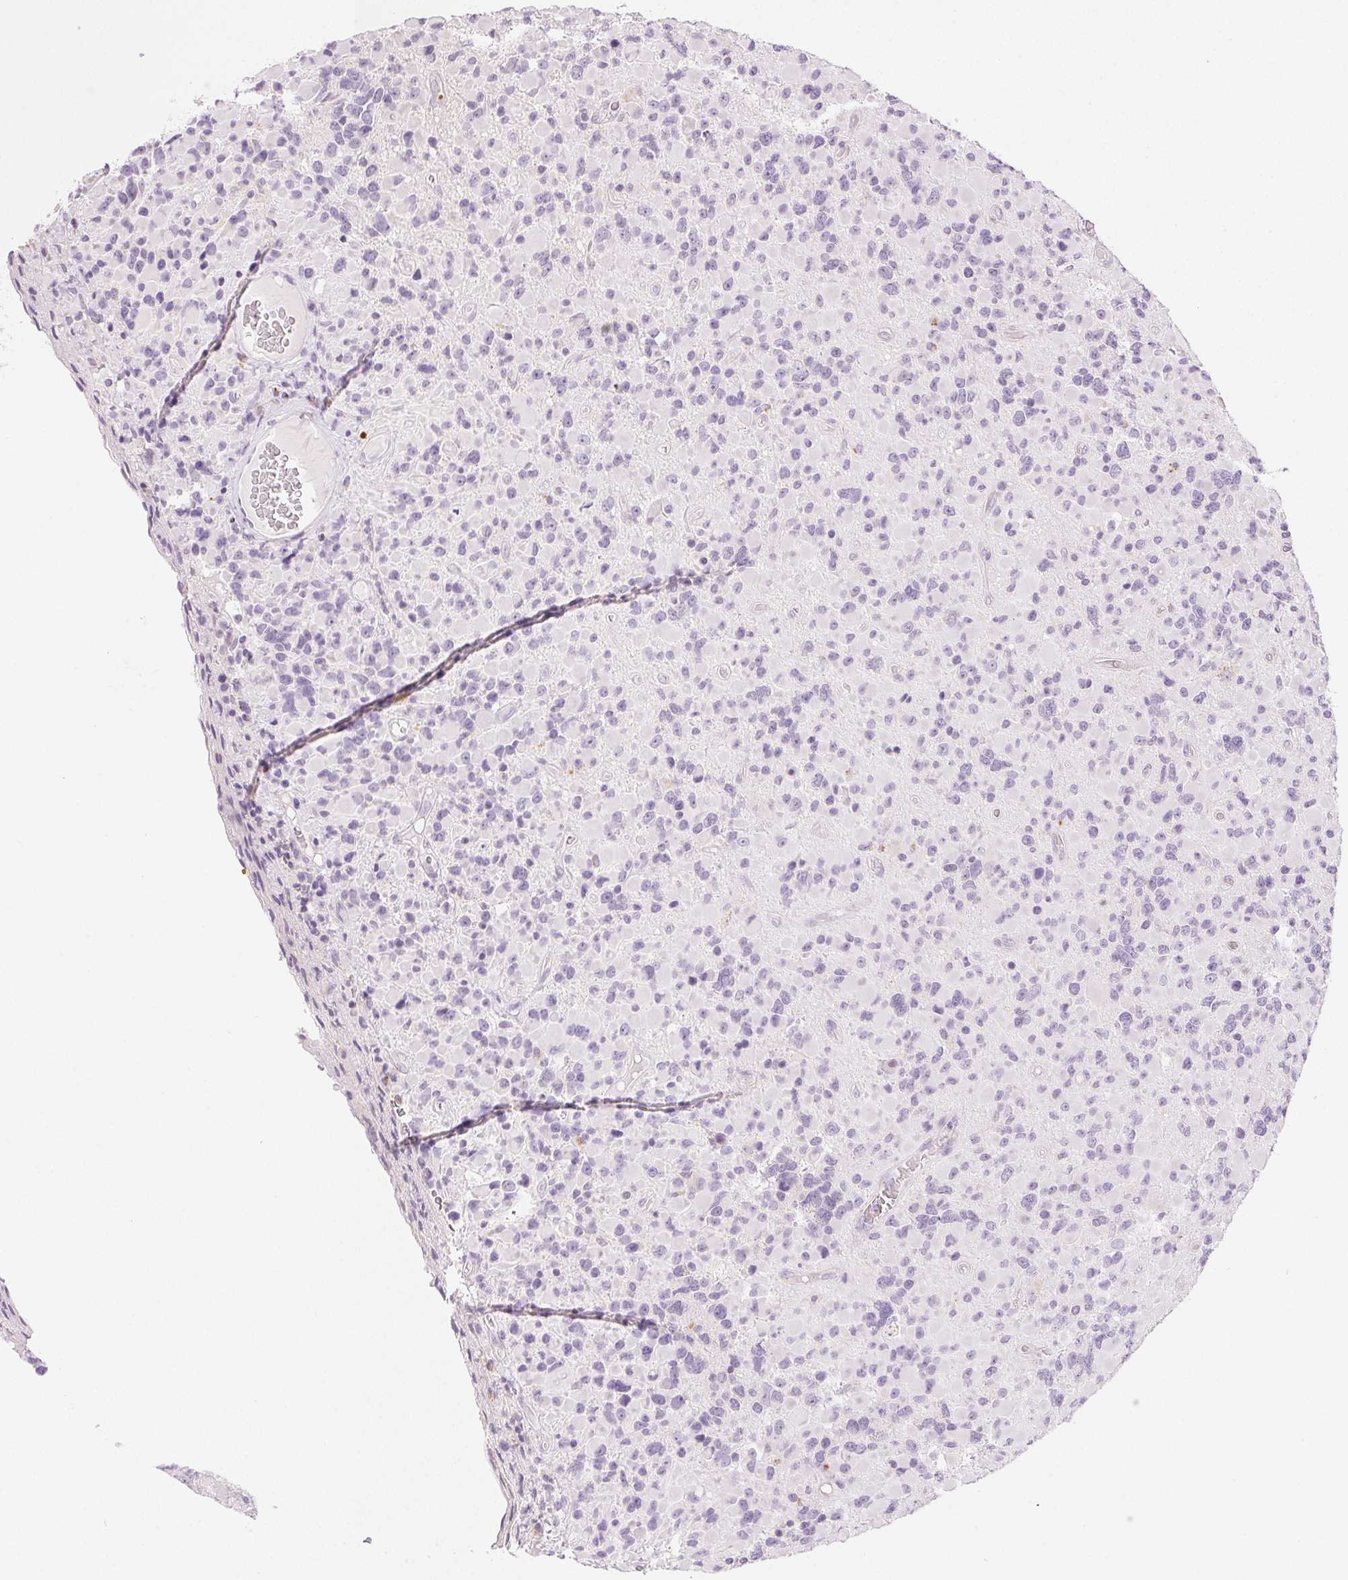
{"staining": {"intensity": "negative", "quantity": "none", "location": "none"}, "tissue": "glioma", "cell_type": "Tumor cells", "image_type": "cancer", "snomed": [{"axis": "morphology", "description": "Glioma, malignant, High grade"}, {"axis": "topography", "description": "Brain"}], "caption": "Immunohistochemistry of human glioma exhibits no positivity in tumor cells. (DAB (3,3'-diaminobenzidine) immunohistochemistry (IHC) with hematoxylin counter stain).", "gene": "SLC5A2", "patient": {"sex": "female", "age": 40}}